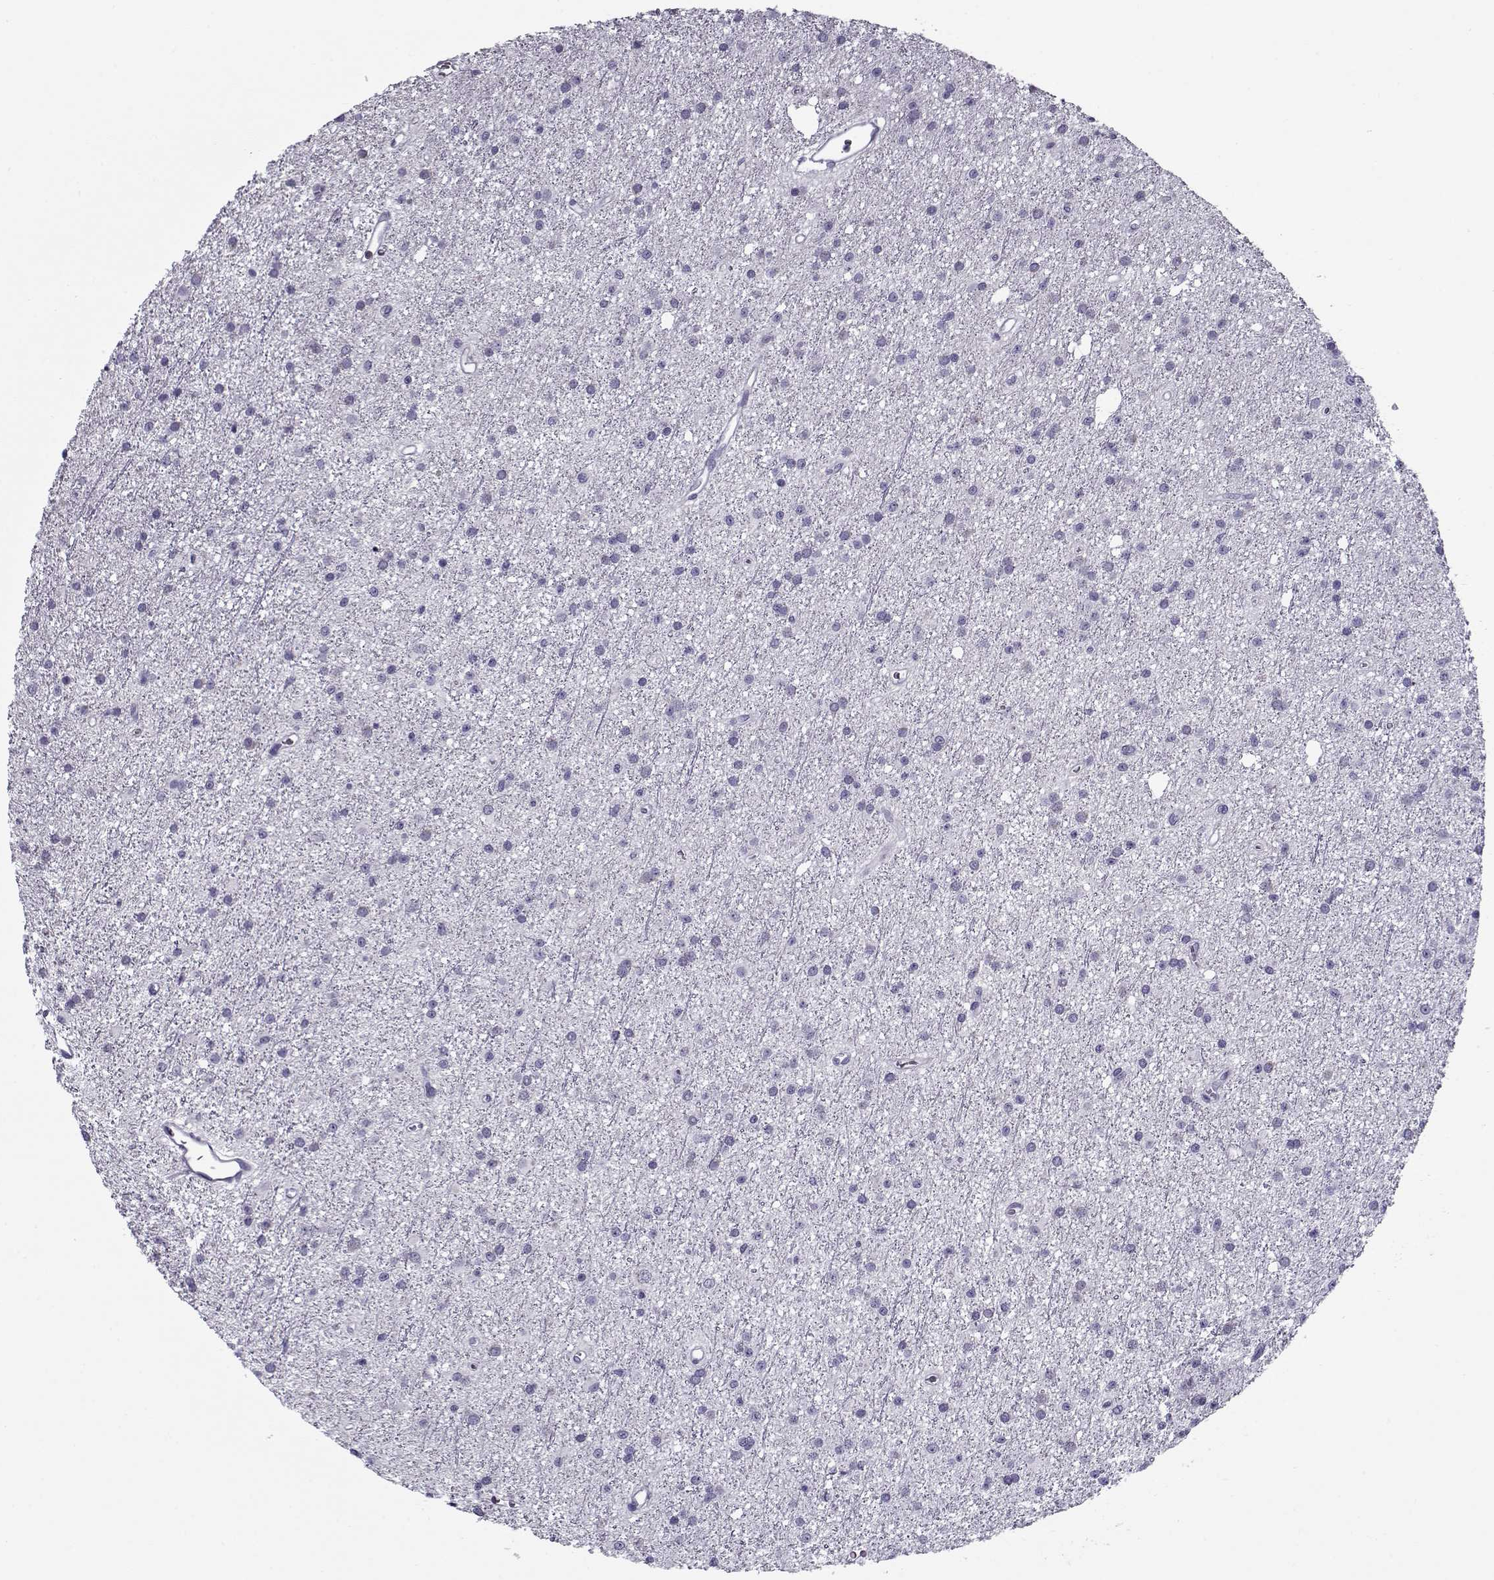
{"staining": {"intensity": "negative", "quantity": "none", "location": "none"}, "tissue": "glioma", "cell_type": "Tumor cells", "image_type": "cancer", "snomed": [{"axis": "morphology", "description": "Glioma, malignant, Low grade"}, {"axis": "topography", "description": "Brain"}], "caption": "Tumor cells show no significant protein expression in glioma.", "gene": "GAGE2A", "patient": {"sex": "male", "age": 27}}